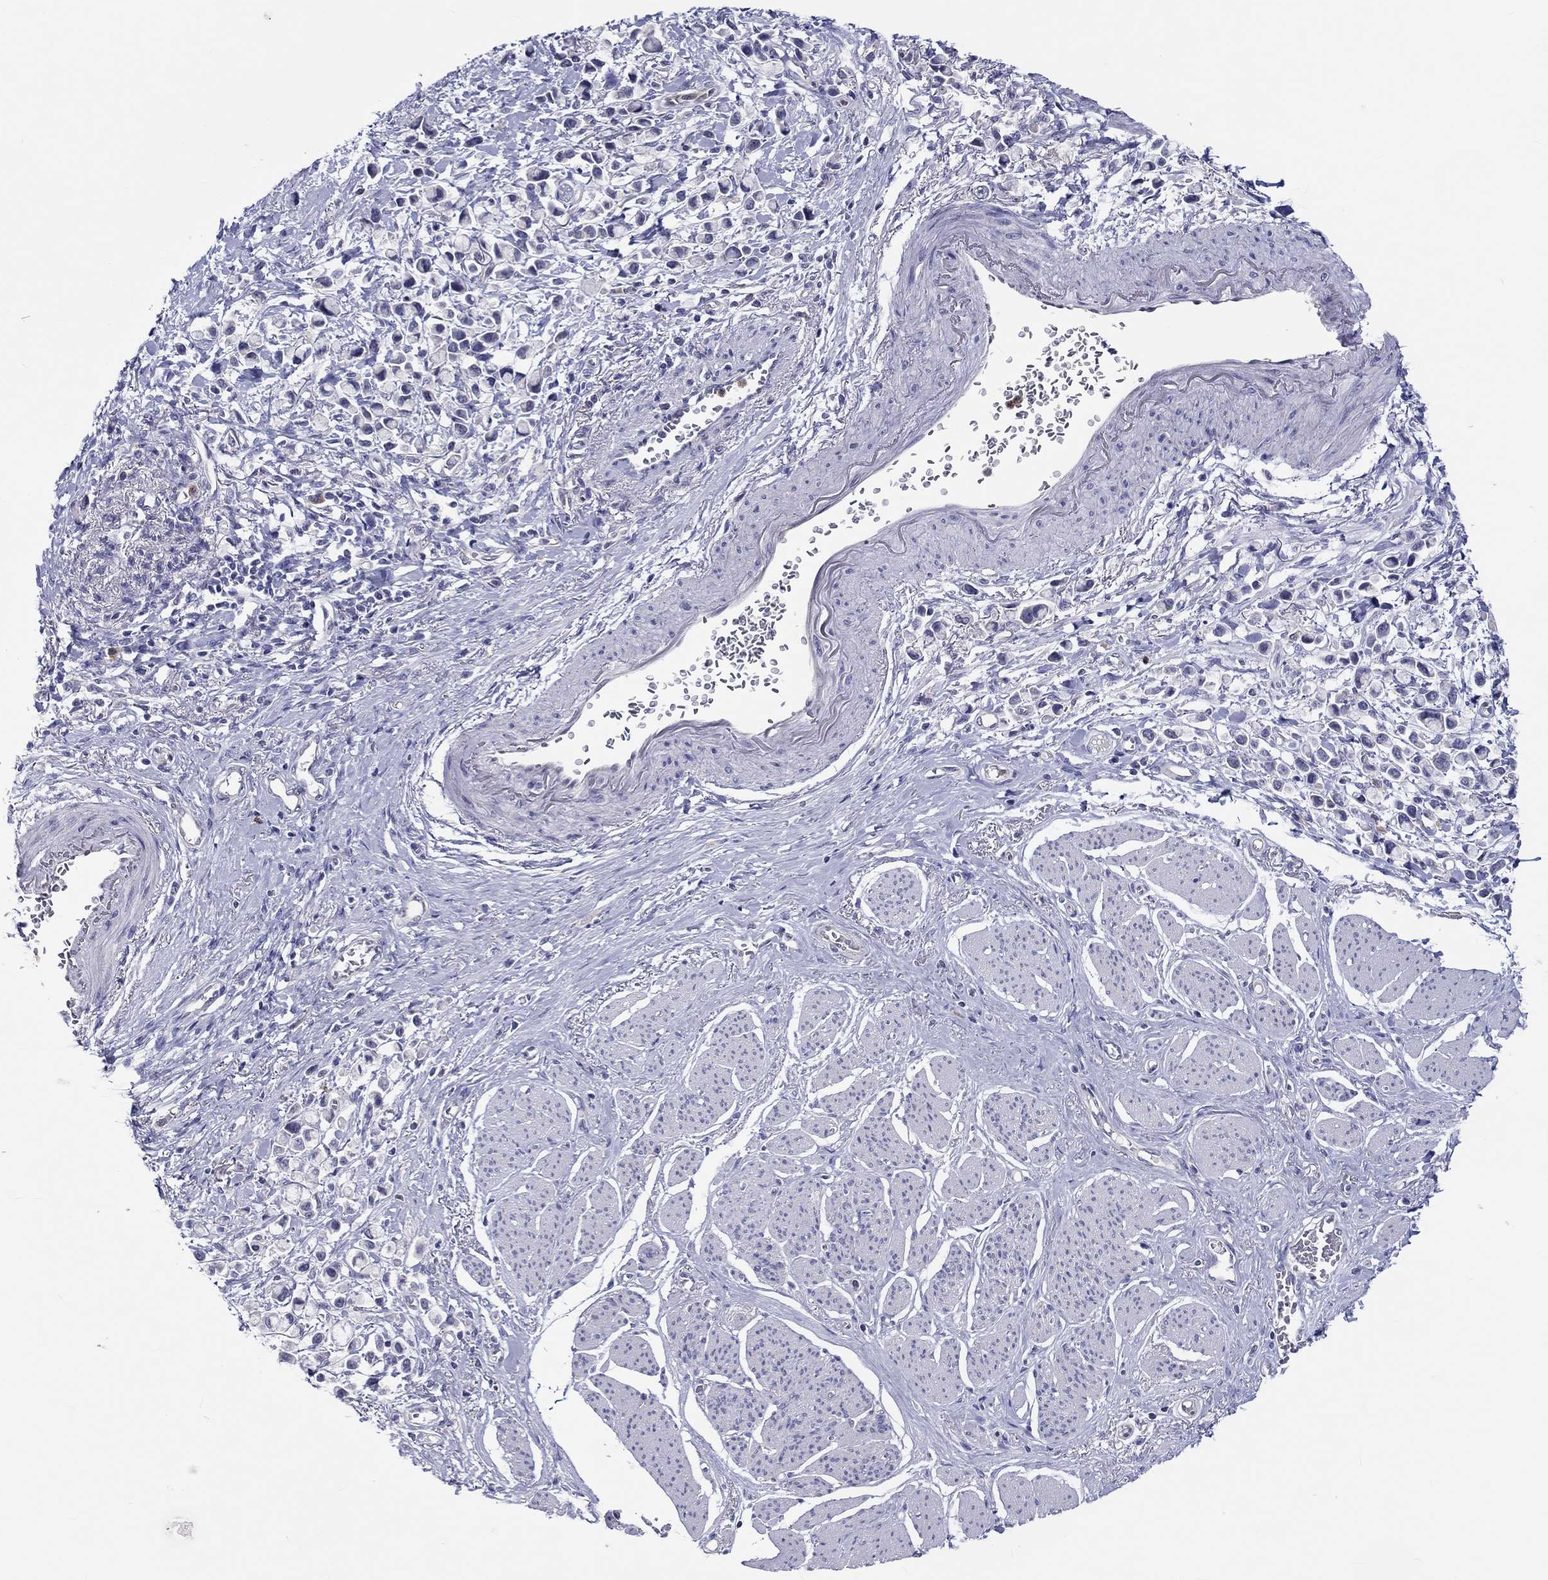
{"staining": {"intensity": "negative", "quantity": "none", "location": "none"}, "tissue": "stomach cancer", "cell_type": "Tumor cells", "image_type": "cancer", "snomed": [{"axis": "morphology", "description": "Adenocarcinoma, NOS"}, {"axis": "topography", "description": "Stomach"}], "caption": "High power microscopy photomicrograph of an IHC photomicrograph of stomach cancer, revealing no significant staining in tumor cells. (Immunohistochemistry, brightfield microscopy, high magnification).", "gene": "ABCG4", "patient": {"sex": "female", "age": 81}}